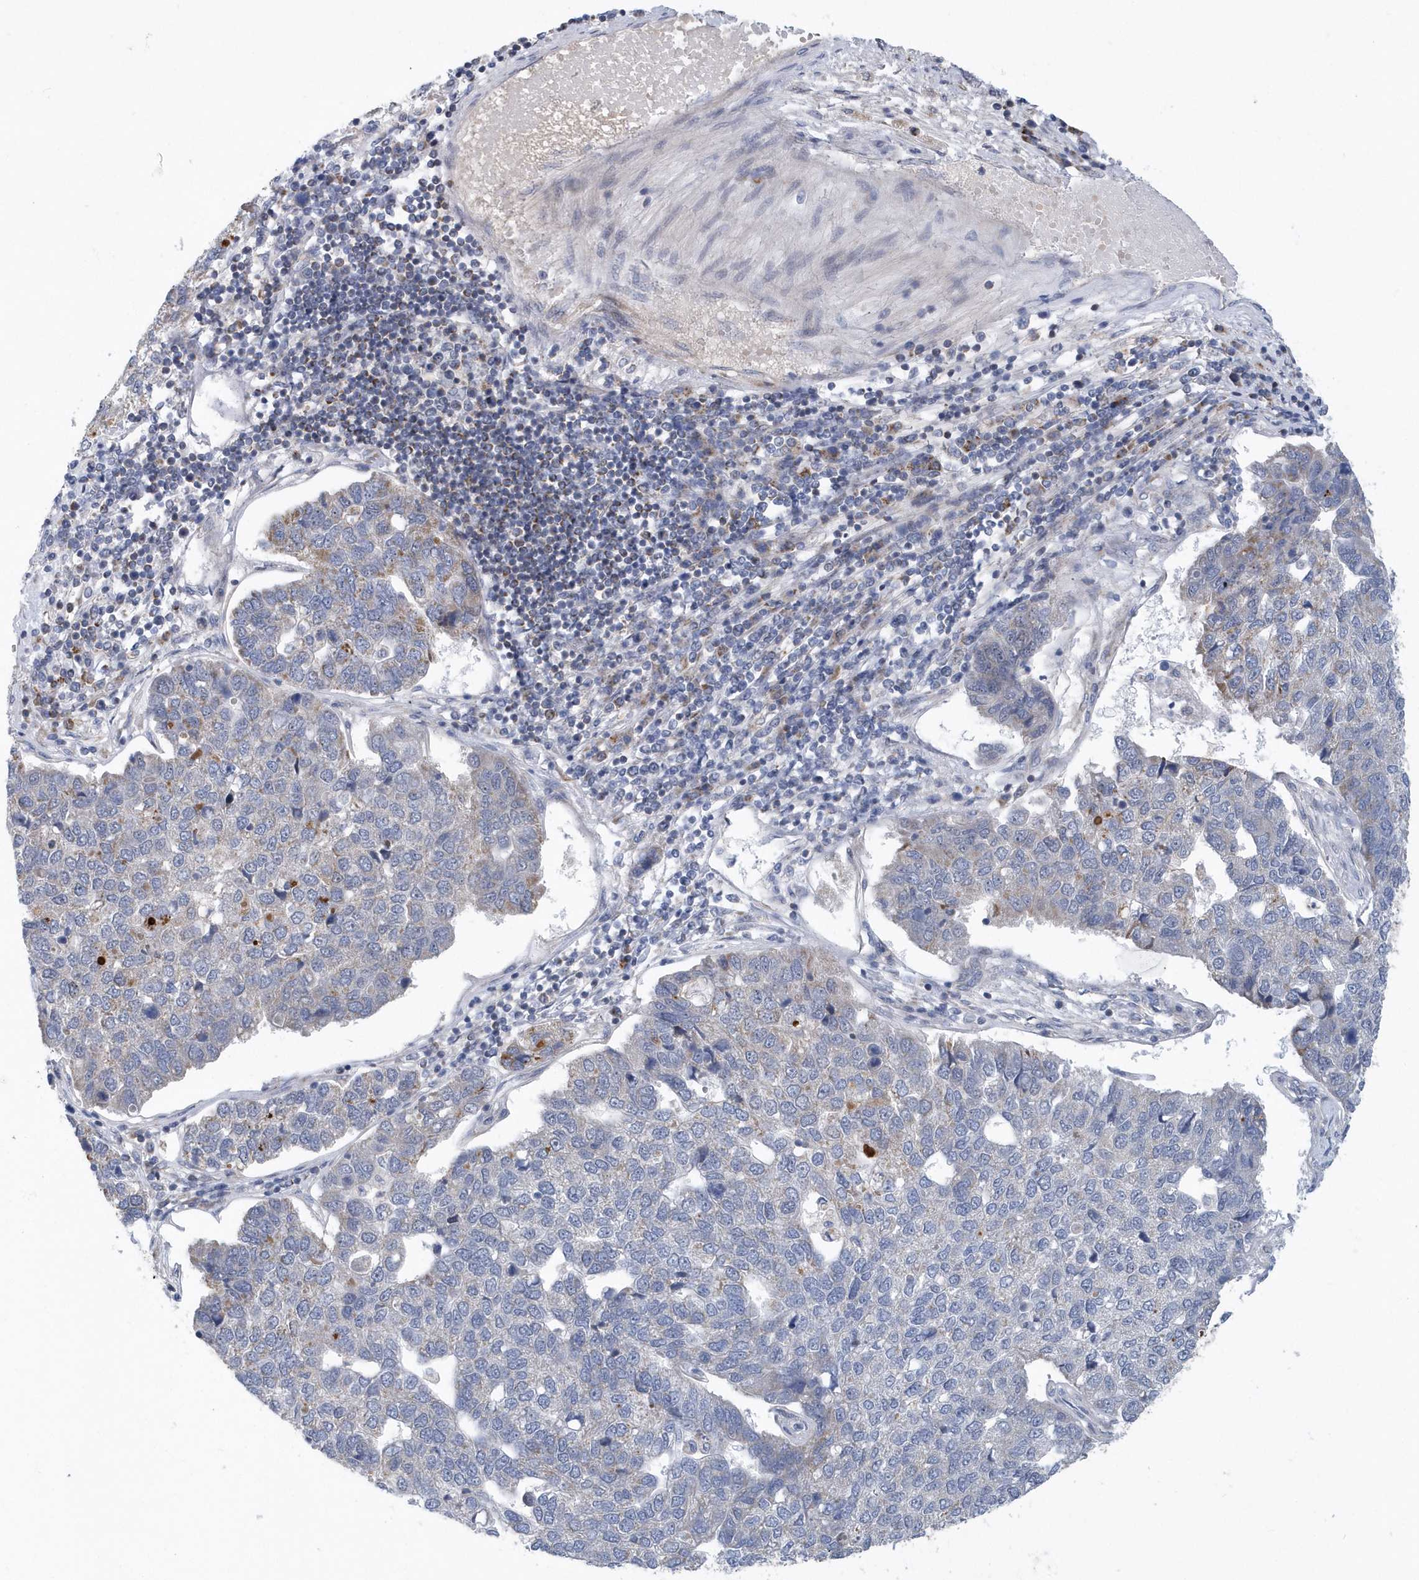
{"staining": {"intensity": "negative", "quantity": "none", "location": "none"}, "tissue": "pancreatic cancer", "cell_type": "Tumor cells", "image_type": "cancer", "snomed": [{"axis": "morphology", "description": "Adenocarcinoma, NOS"}, {"axis": "topography", "description": "Pancreas"}], "caption": "High power microscopy photomicrograph of an immunohistochemistry (IHC) micrograph of pancreatic cancer (adenocarcinoma), revealing no significant expression in tumor cells.", "gene": "VWA5B2", "patient": {"sex": "female", "age": 61}}